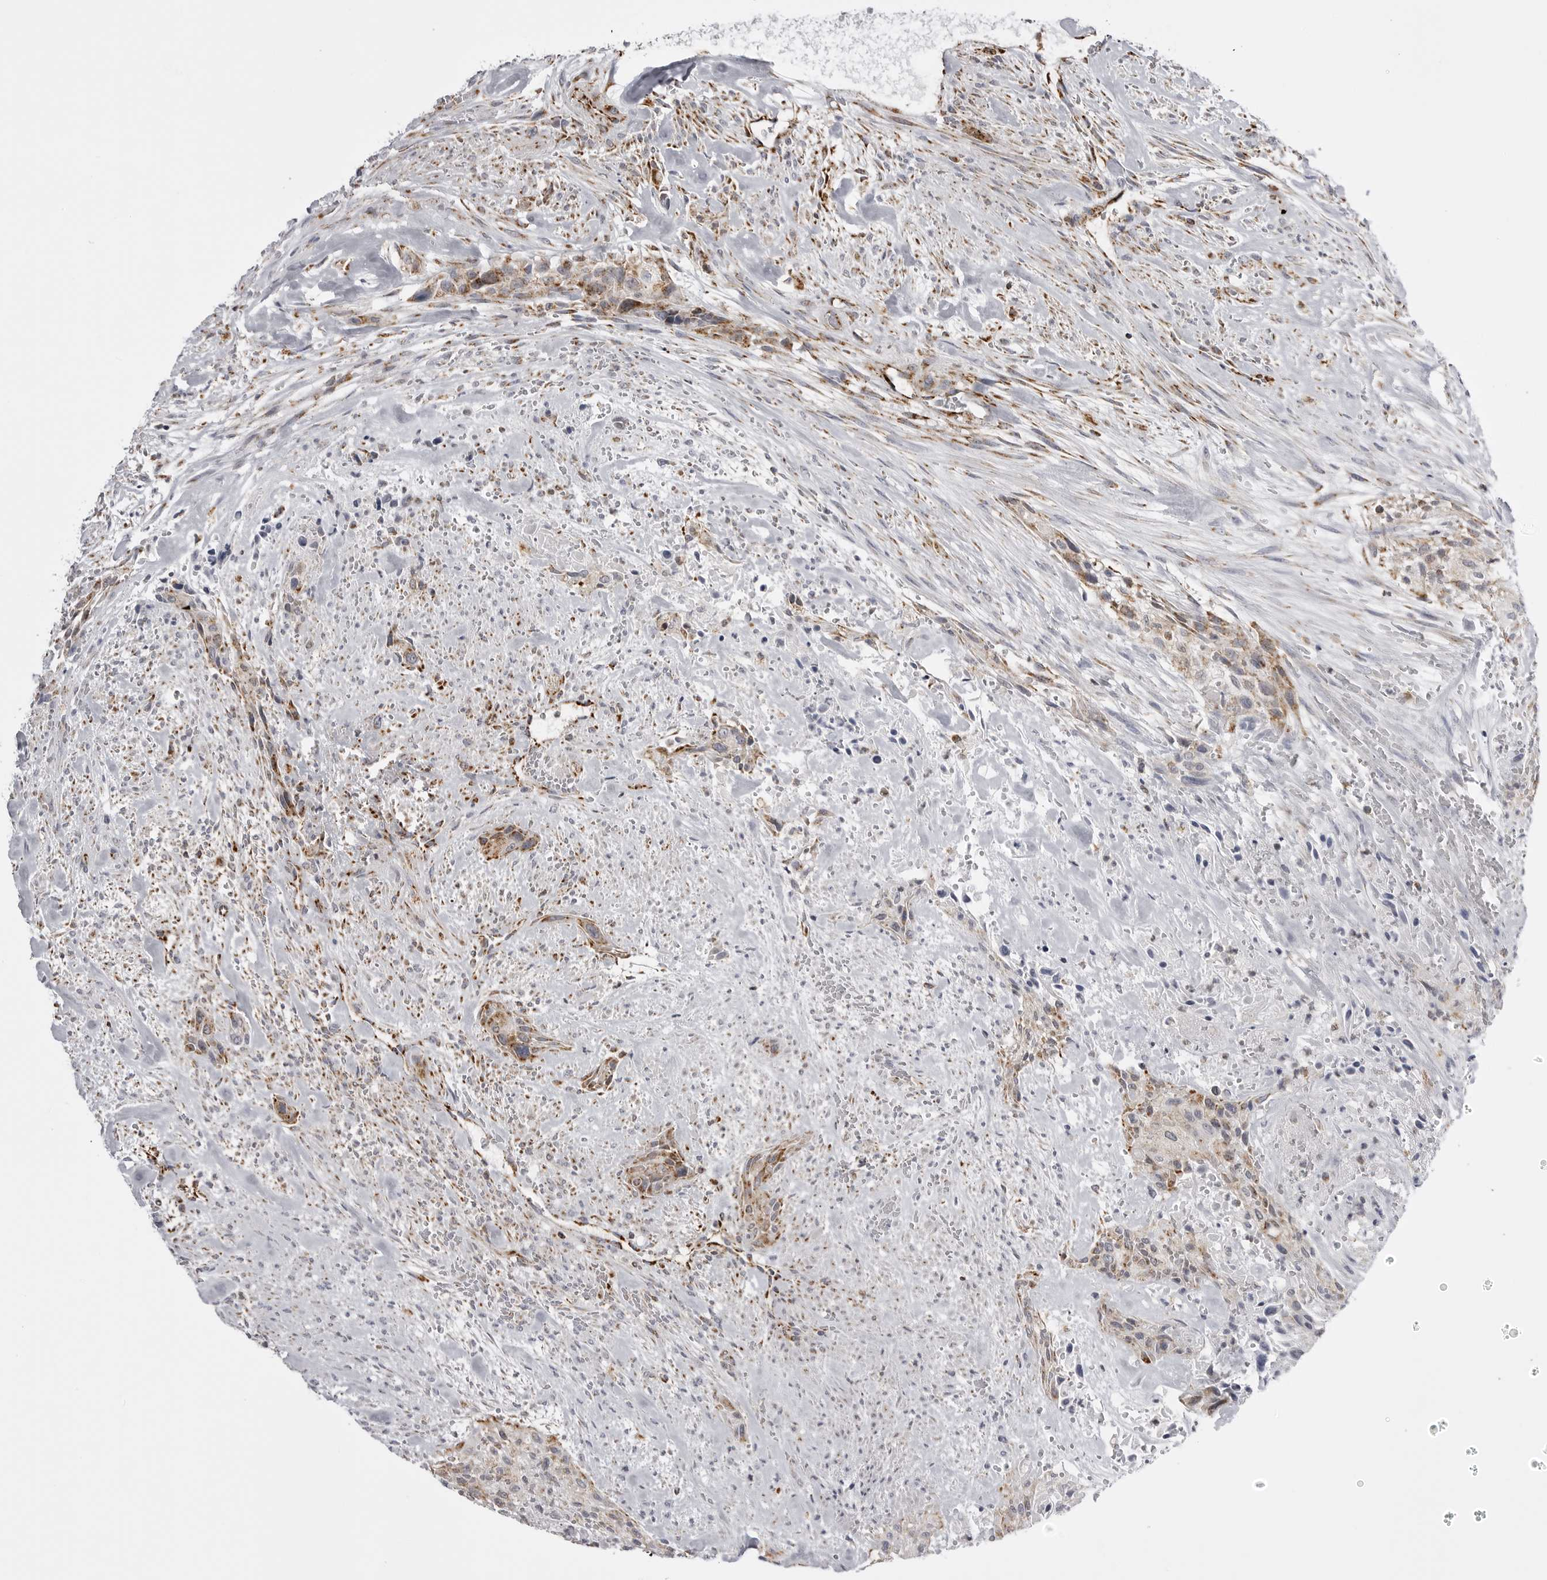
{"staining": {"intensity": "moderate", "quantity": ">75%", "location": "cytoplasmic/membranous"}, "tissue": "urothelial cancer", "cell_type": "Tumor cells", "image_type": "cancer", "snomed": [{"axis": "morphology", "description": "Urothelial carcinoma, High grade"}, {"axis": "topography", "description": "Urinary bladder"}], "caption": "Tumor cells demonstrate moderate cytoplasmic/membranous positivity in approximately >75% of cells in urothelial cancer.", "gene": "TUFM", "patient": {"sex": "male", "age": 35}}